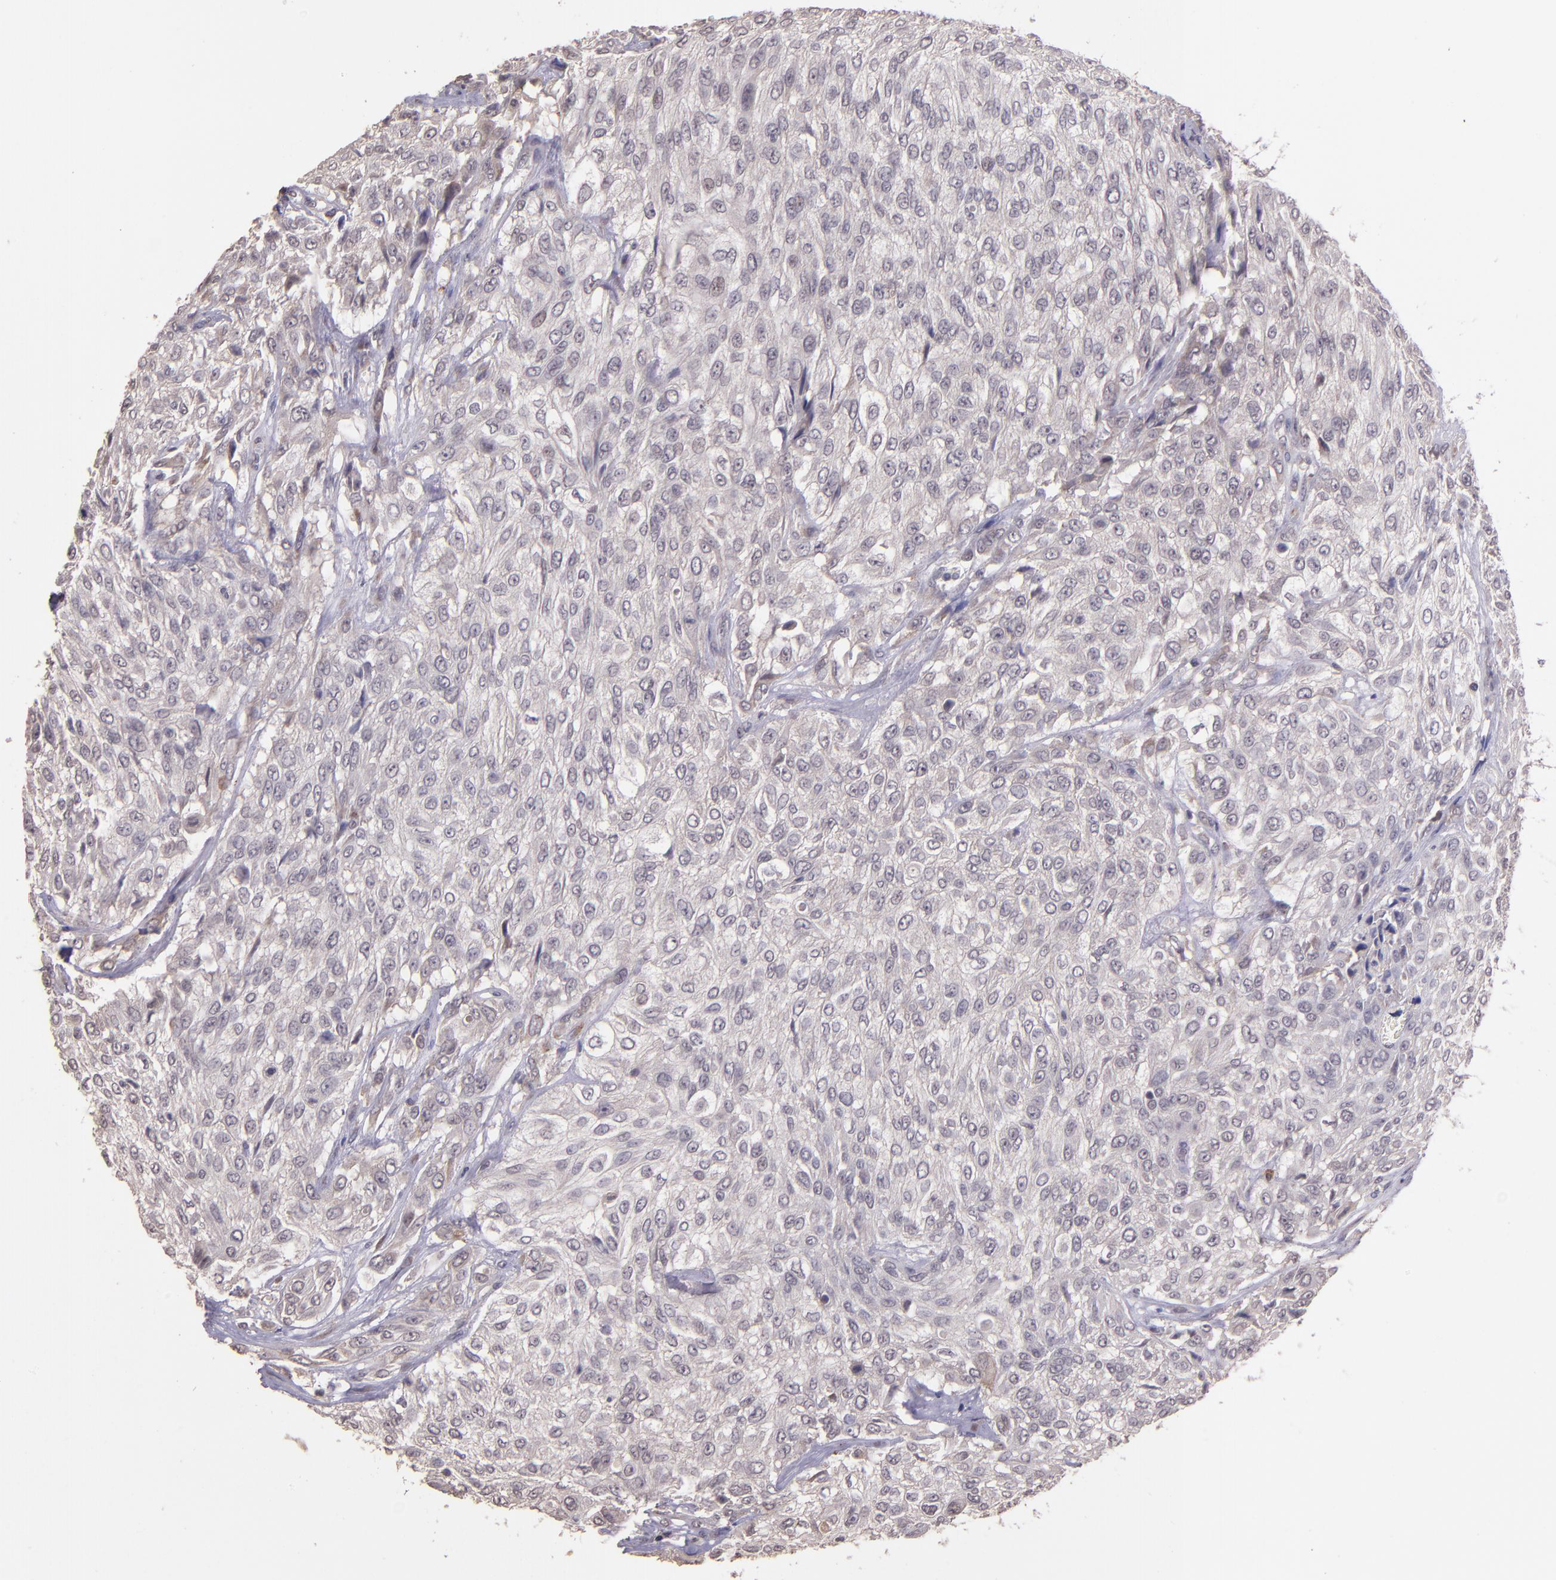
{"staining": {"intensity": "weak", "quantity": "25%-75%", "location": "cytoplasmic/membranous"}, "tissue": "urothelial cancer", "cell_type": "Tumor cells", "image_type": "cancer", "snomed": [{"axis": "morphology", "description": "Urothelial carcinoma, High grade"}, {"axis": "topography", "description": "Urinary bladder"}], "caption": "Immunohistochemical staining of urothelial cancer reveals weak cytoplasmic/membranous protein staining in about 25%-75% of tumor cells.", "gene": "TAF7L", "patient": {"sex": "male", "age": 57}}